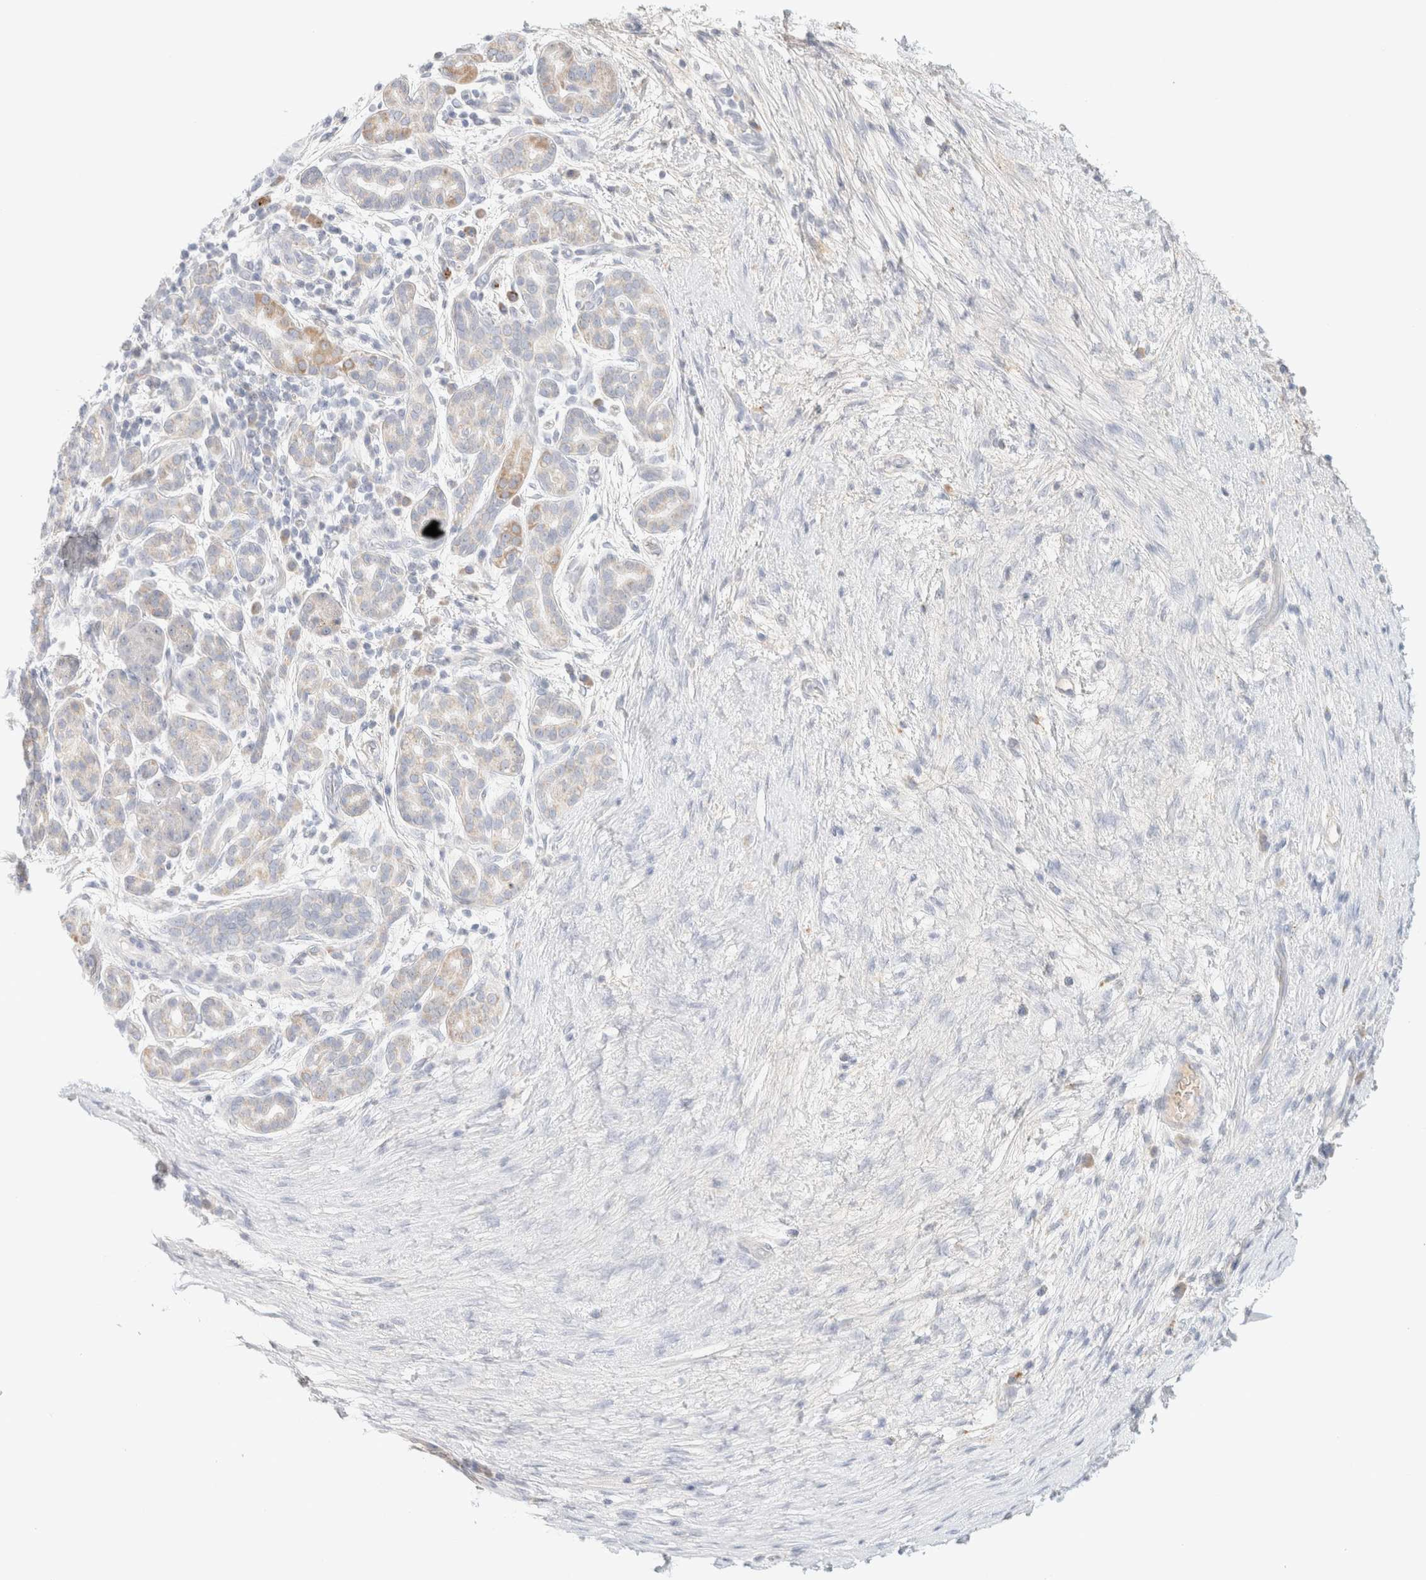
{"staining": {"intensity": "weak", "quantity": "<25%", "location": "cytoplasmic/membranous"}, "tissue": "pancreatic cancer", "cell_type": "Tumor cells", "image_type": "cancer", "snomed": [{"axis": "morphology", "description": "Adenocarcinoma, NOS"}, {"axis": "topography", "description": "Pancreas"}], "caption": "Immunohistochemistry micrograph of pancreatic cancer (adenocarcinoma) stained for a protein (brown), which reveals no staining in tumor cells.", "gene": "HEXD", "patient": {"sex": "male", "age": 72}}